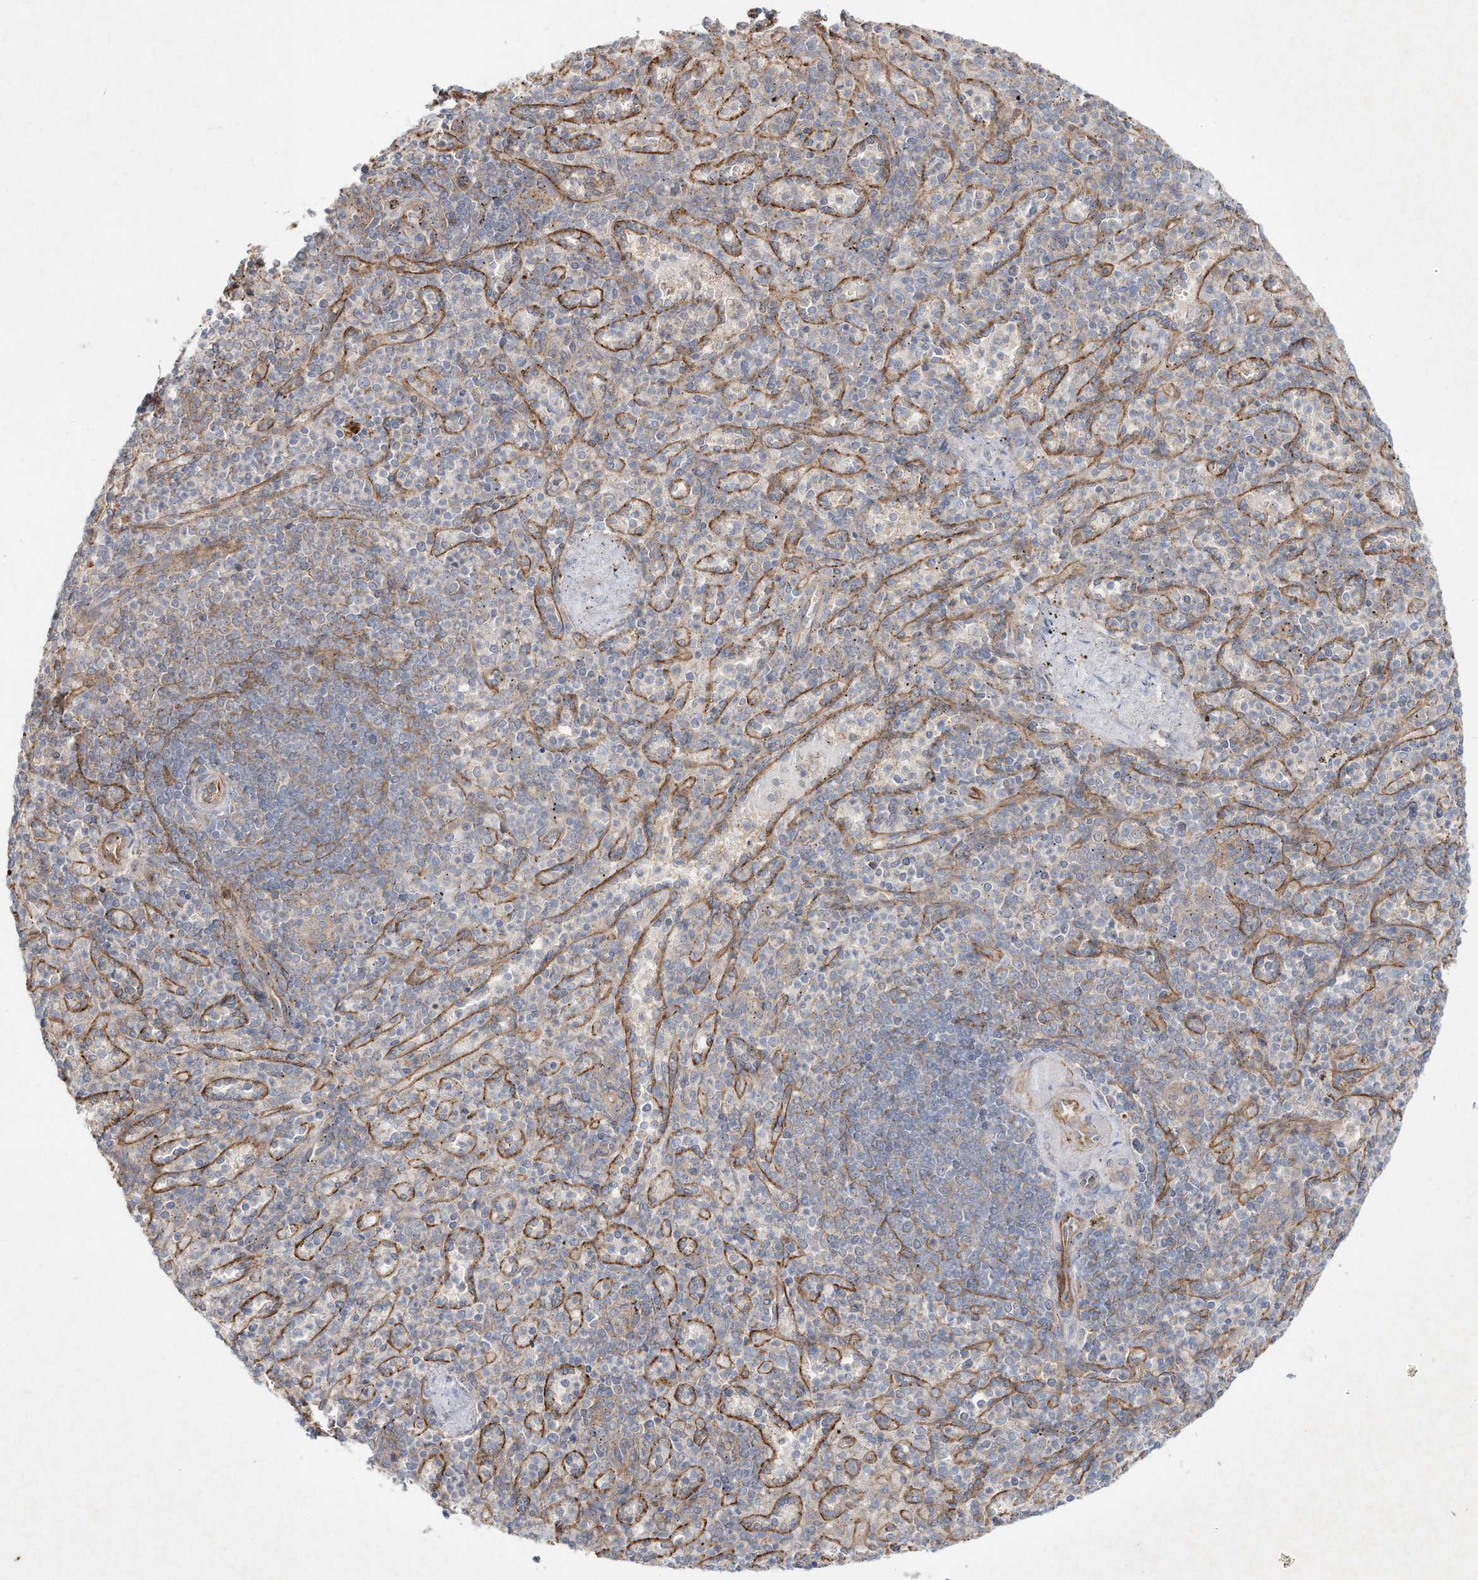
{"staining": {"intensity": "negative", "quantity": "none", "location": "none"}, "tissue": "spleen", "cell_type": "Cells in red pulp", "image_type": "normal", "snomed": [{"axis": "morphology", "description": "Normal tissue, NOS"}, {"axis": "topography", "description": "Spleen"}], "caption": "Immunohistochemistry of benign human spleen displays no staining in cells in red pulp. Brightfield microscopy of immunohistochemistry (IHC) stained with DAB (brown) and hematoxylin (blue), captured at high magnification.", "gene": "HTR5A", "patient": {"sex": "female", "age": 74}}